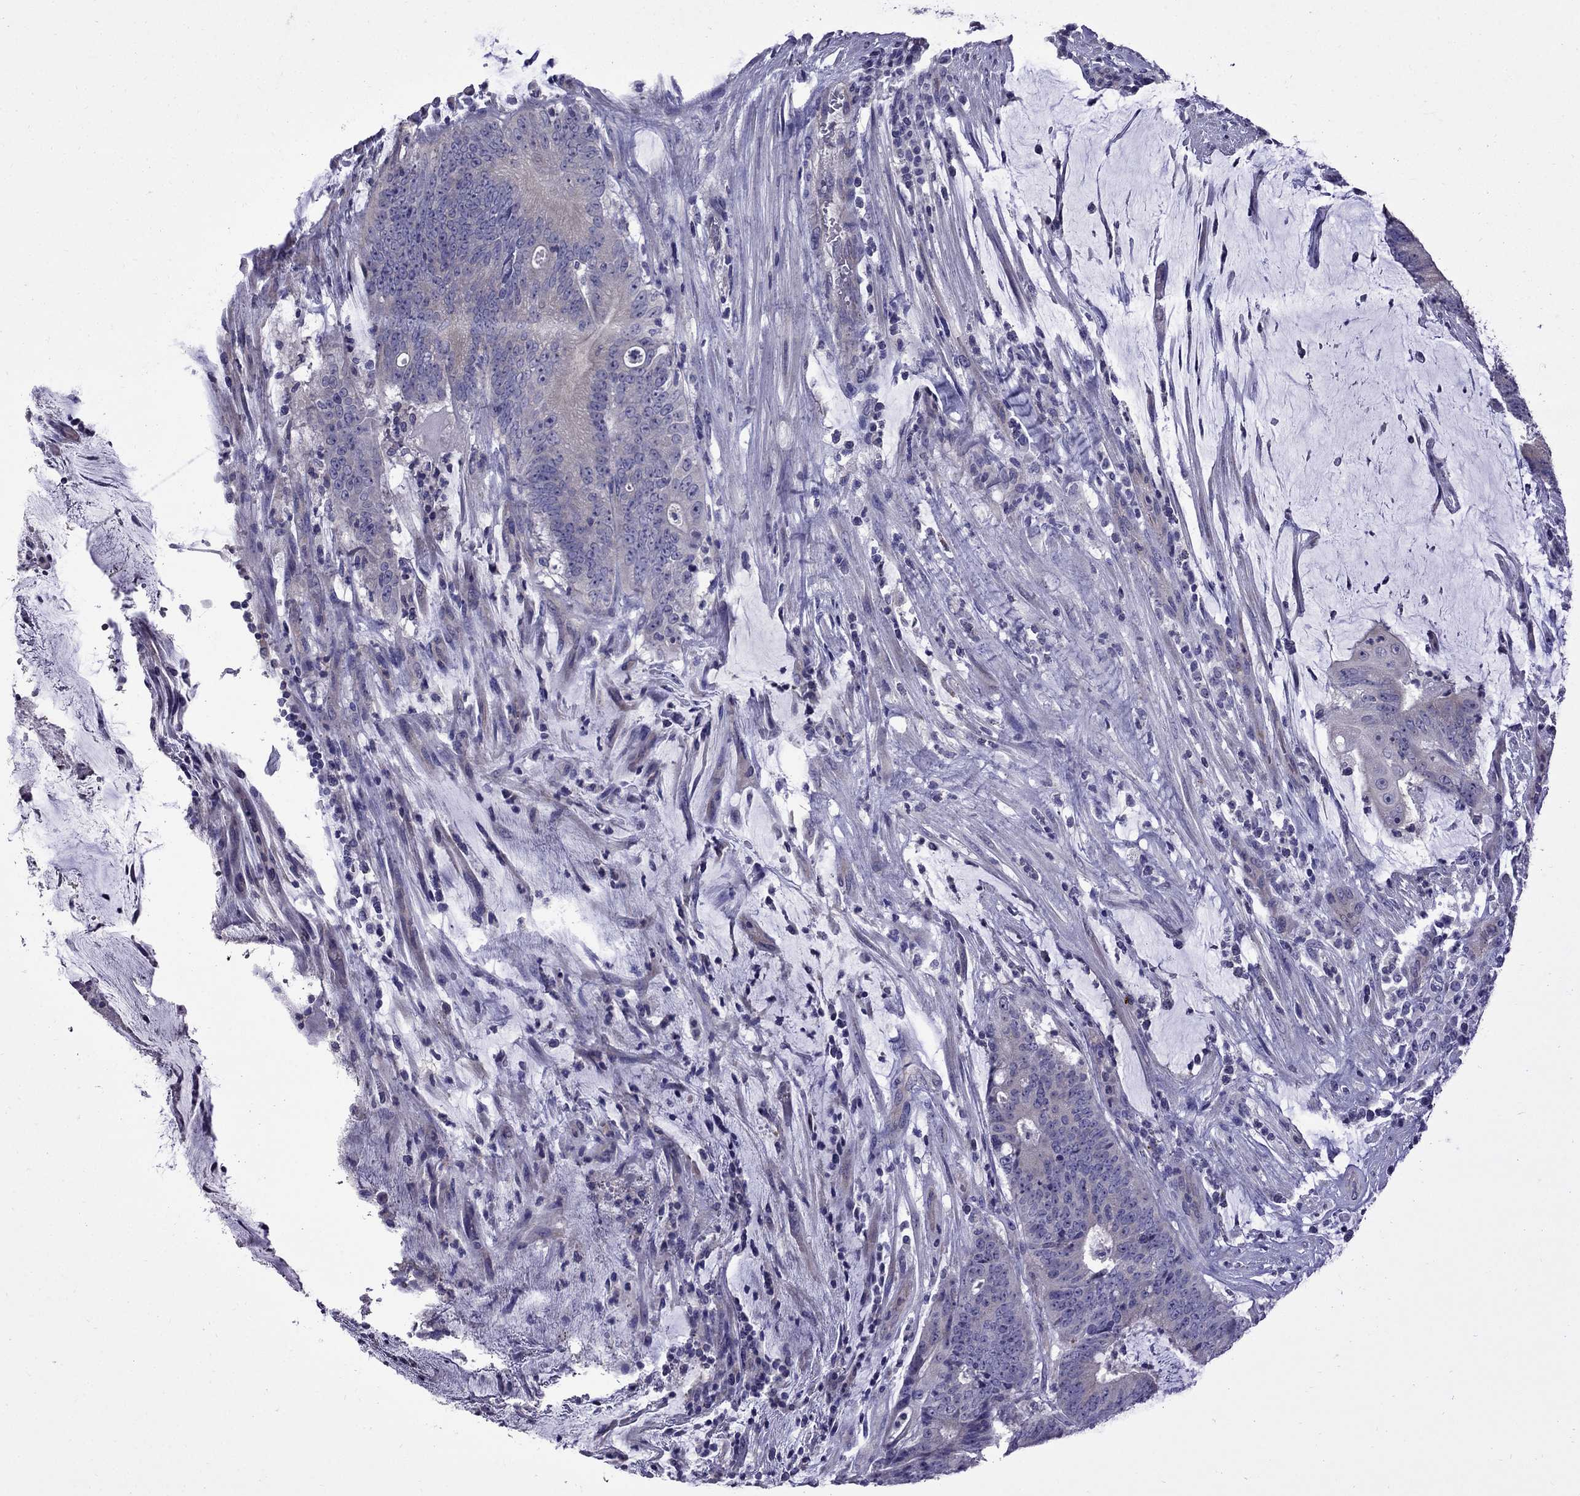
{"staining": {"intensity": "weak", "quantity": "25%-75%", "location": "cytoplasmic/membranous"}, "tissue": "colorectal cancer", "cell_type": "Tumor cells", "image_type": "cancer", "snomed": [{"axis": "morphology", "description": "Adenocarcinoma, NOS"}, {"axis": "topography", "description": "Colon"}], "caption": "A micrograph of colorectal cancer stained for a protein shows weak cytoplasmic/membranous brown staining in tumor cells.", "gene": "OXCT2", "patient": {"sex": "female", "age": 43}}